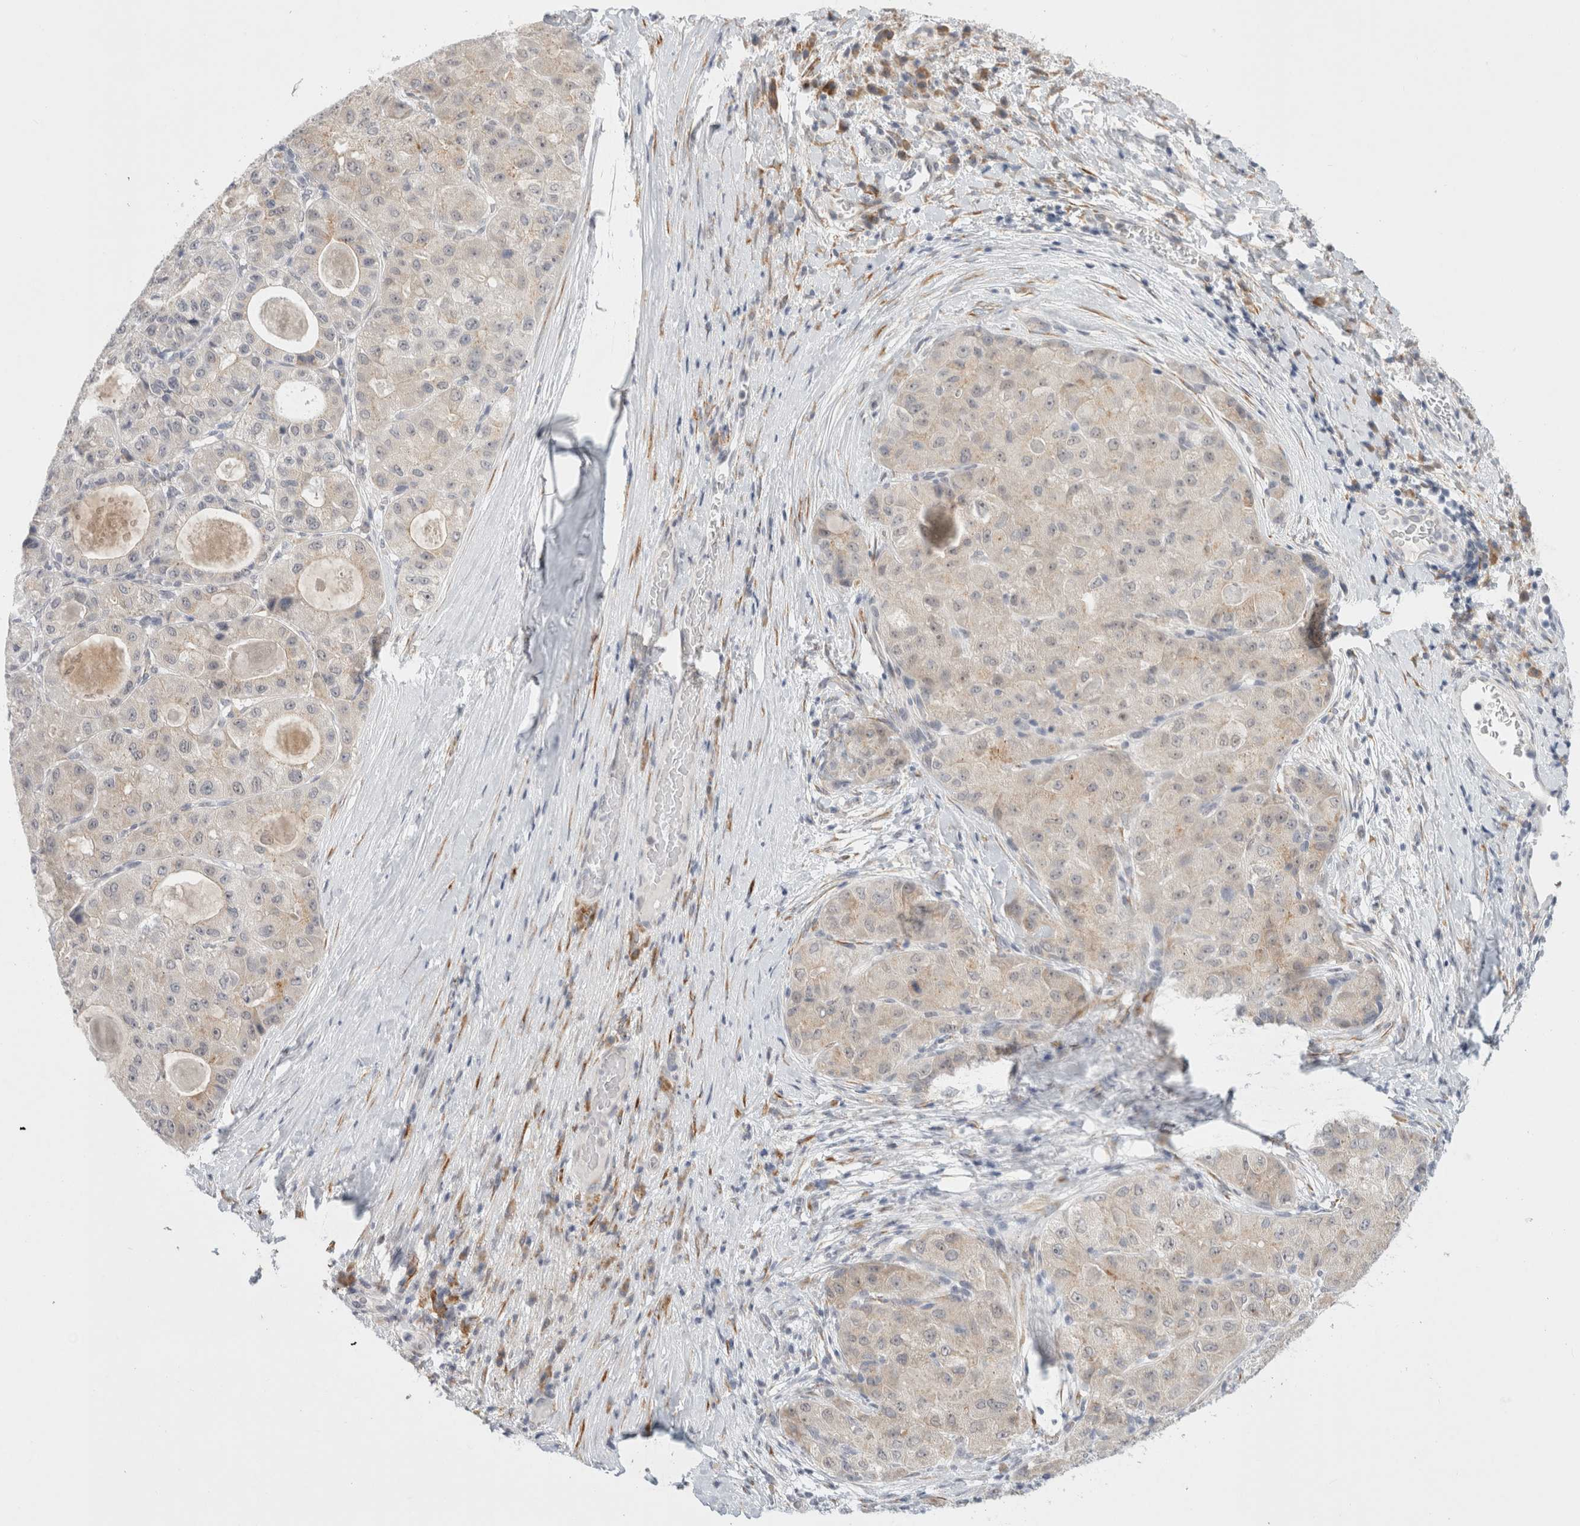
{"staining": {"intensity": "weak", "quantity": "<25%", "location": "cytoplasmic/membranous,nuclear"}, "tissue": "liver cancer", "cell_type": "Tumor cells", "image_type": "cancer", "snomed": [{"axis": "morphology", "description": "Carcinoma, Hepatocellular, NOS"}, {"axis": "topography", "description": "Liver"}], "caption": "Immunohistochemistry of liver hepatocellular carcinoma shows no positivity in tumor cells.", "gene": "TRMT1L", "patient": {"sex": "male", "age": 80}}